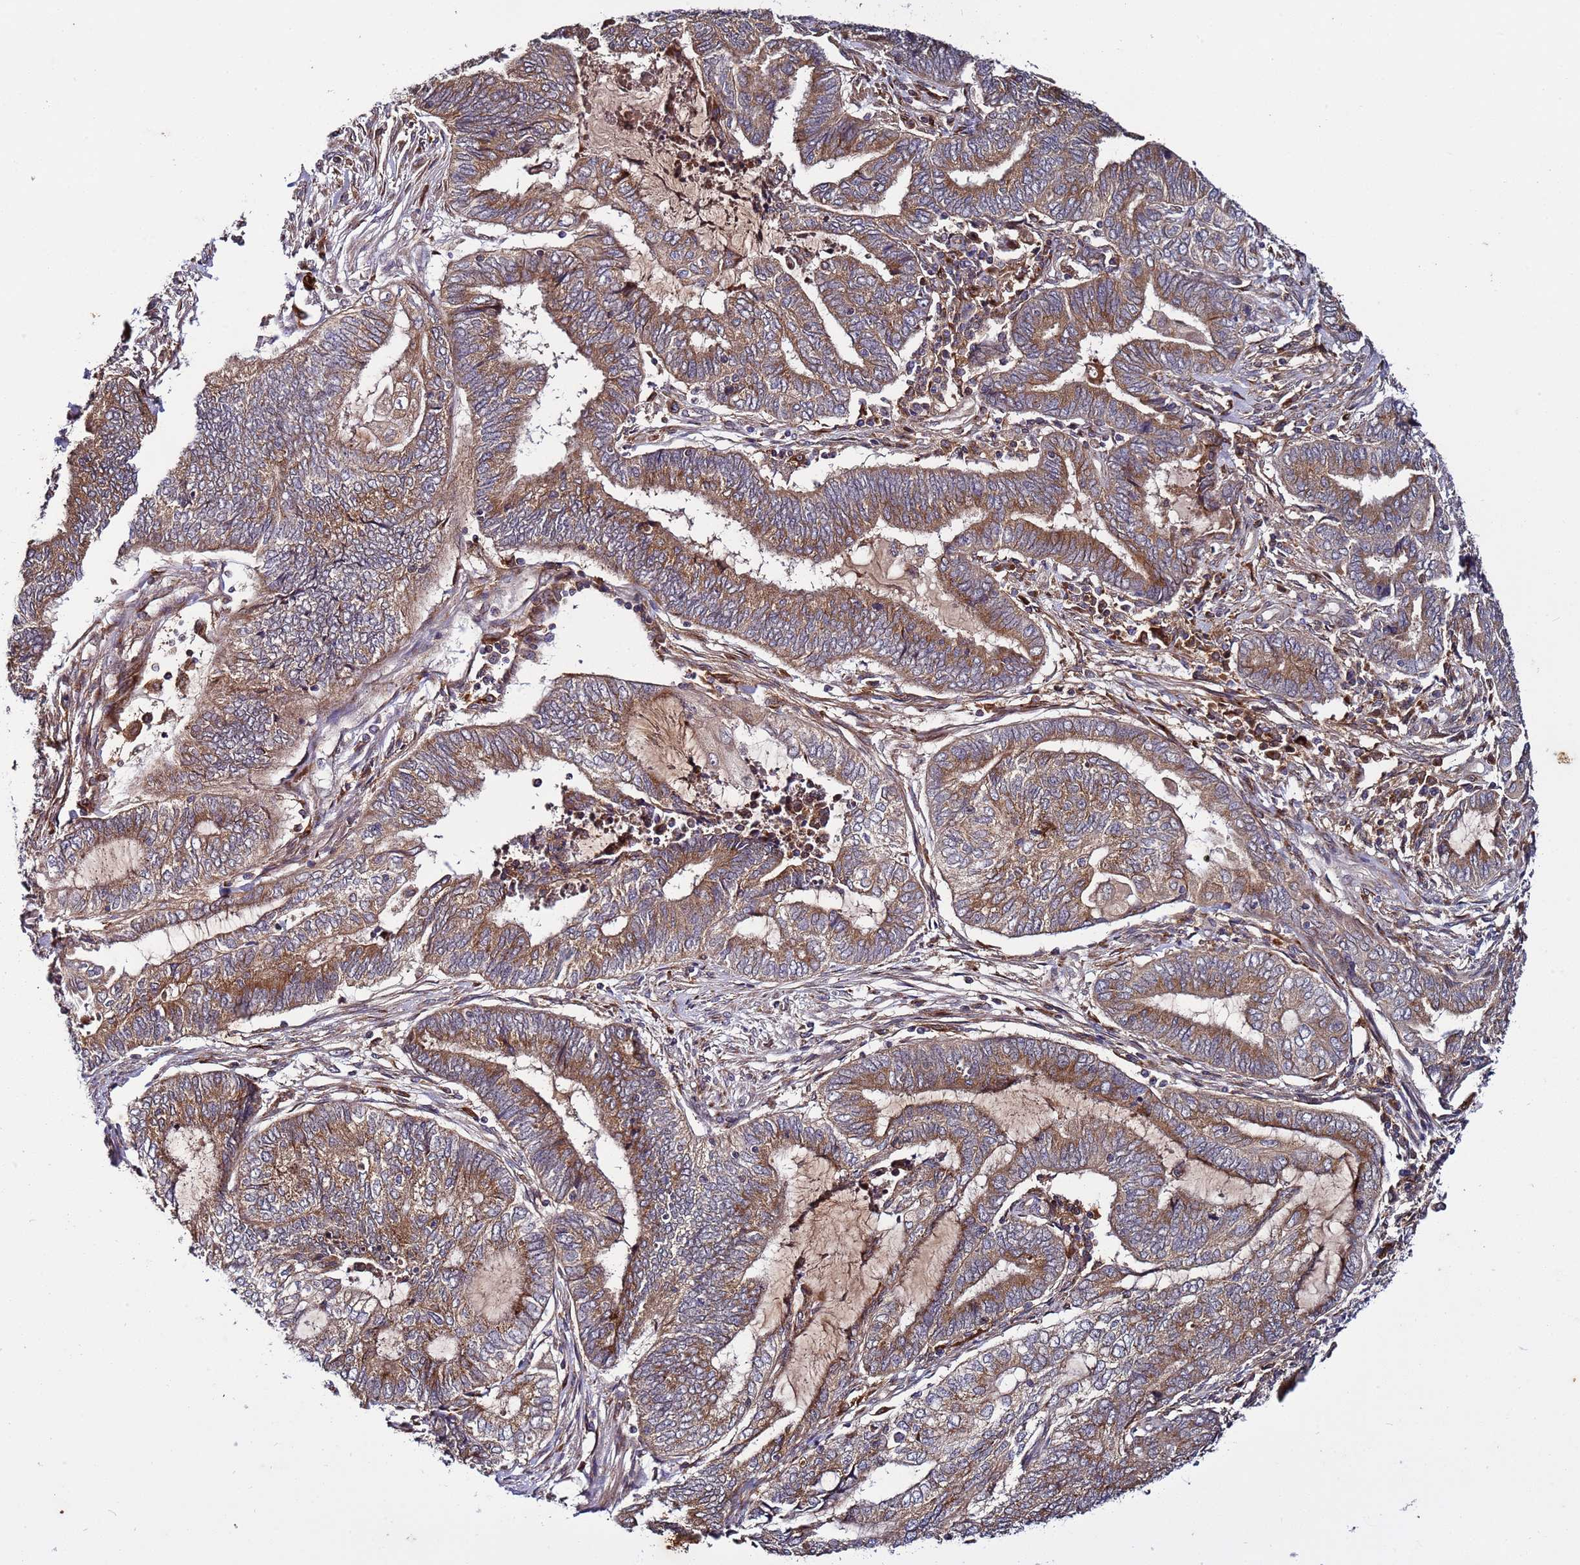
{"staining": {"intensity": "moderate", "quantity": ">75%", "location": "cytoplasmic/membranous"}, "tissue": "endometrial cancer", "cell_type": "Tumor cells", "image_type": "cancer", "snomed": [{"axis": "morphology", "description": "Adenocarcinoma, NOS"}, {"axis": "topography", "description": "Uterus"}, {"axis": "topography", "description": "Endometrium"}], "caption": "Tumor cells exhibit moderate cytoplasmic/membranous staining in about >75% of cells in endometrial cancer. Using DAB (3,3'-diaminobenzidine) (brown) and hematoxylin (blue) stains, captured at high magnification using brightfield microscopy.", "gene": "TMEM176B", "patient": {"sex": "female", "age": 70}}